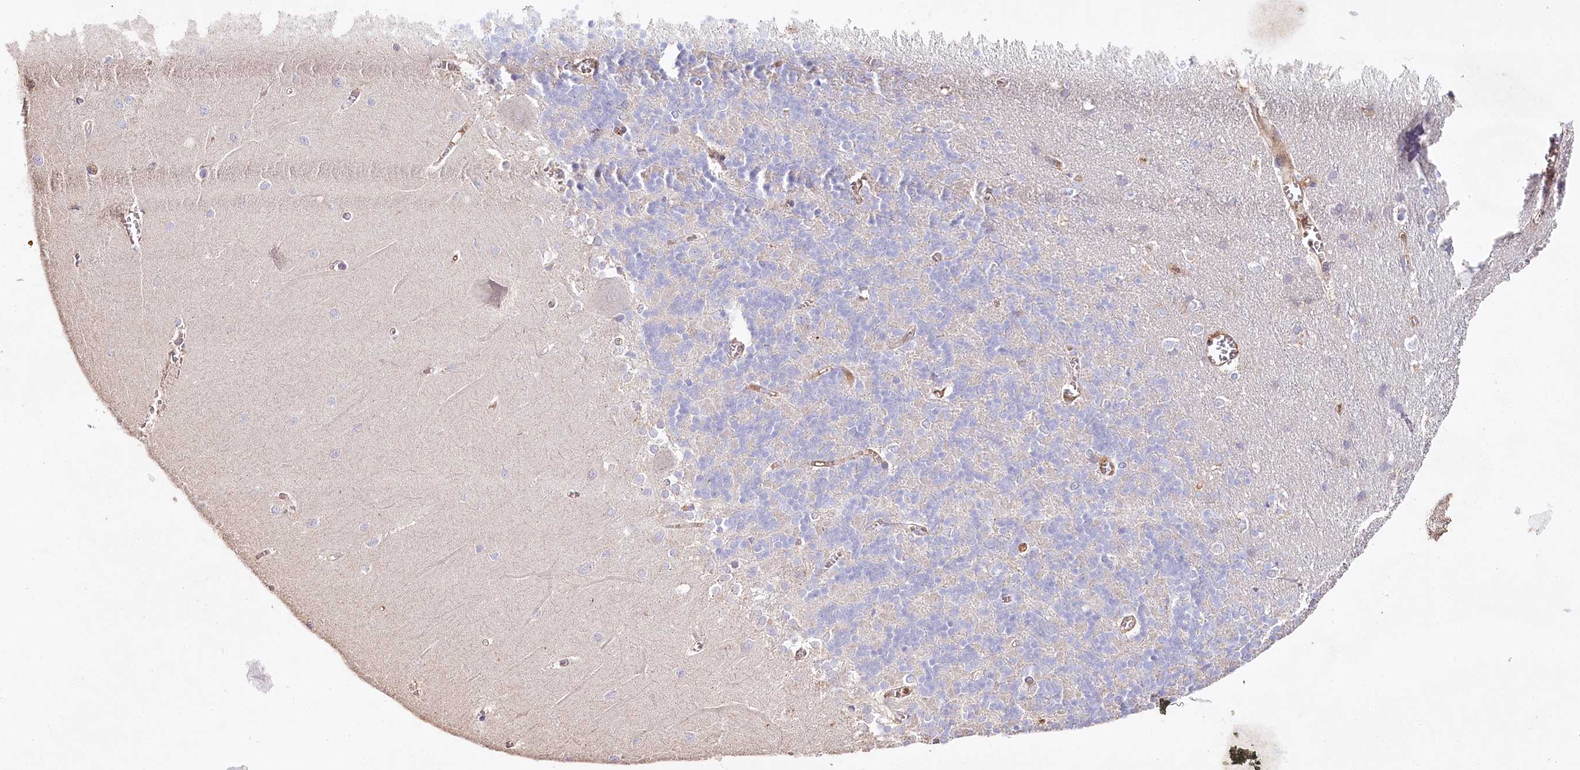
{"staining": {"intensity": "negative", "quantity": "none", "location": "none"}, "tissue": "cerebellum", "cell_type": "Cells in granular layer", "image_type": "normal", "snomed": [{"axis": "morphology", "description": "Normal tissue, NOS"}, {"axis": "topography", "description": "Cerebellum"}], "caption": "Protein analysis of unremarkable cerebellum exhibits no significant expression in cells in granular layer.", "gene": "RBP5", "patient": {"sex": "male", "age": 37}}